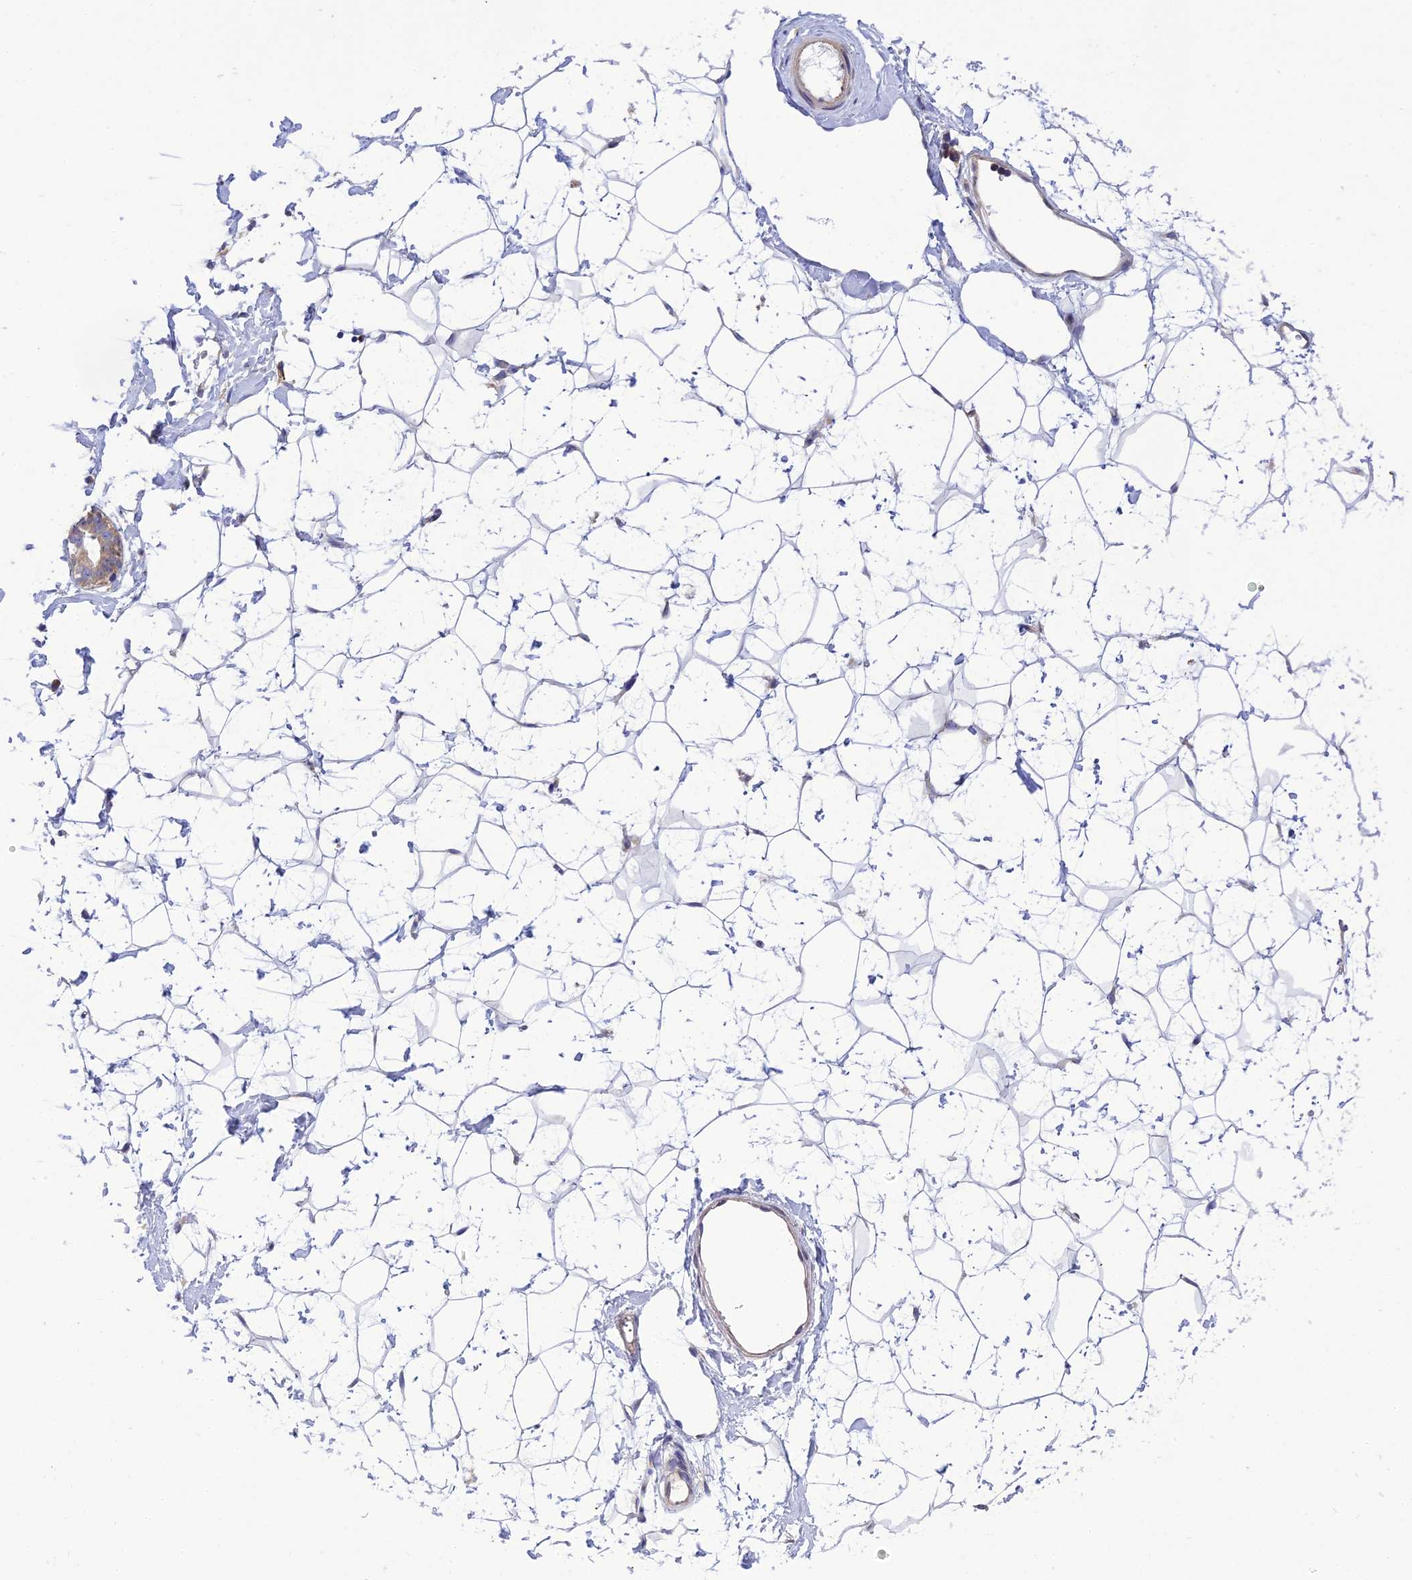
{"staining": {"intensity": "negative", "quantity": "none", "location": "none"}, "tissue": "breast", "cell_type": "Adipocytes", "image_type": "normal", "snomed": [{"axis": "morphology", "description": "Normal tissue, NOS"}, {"axis": "morphology", "description": "Adenoma, NOS"}, {"axis": "topography", "description": "Breast"}], "caption": "Human breast stained for a protein using immunohistochemistry displays no positivity in adipocytes.", "gene": "CLCN7", "patient": {"sex": "female", "age": 23}}